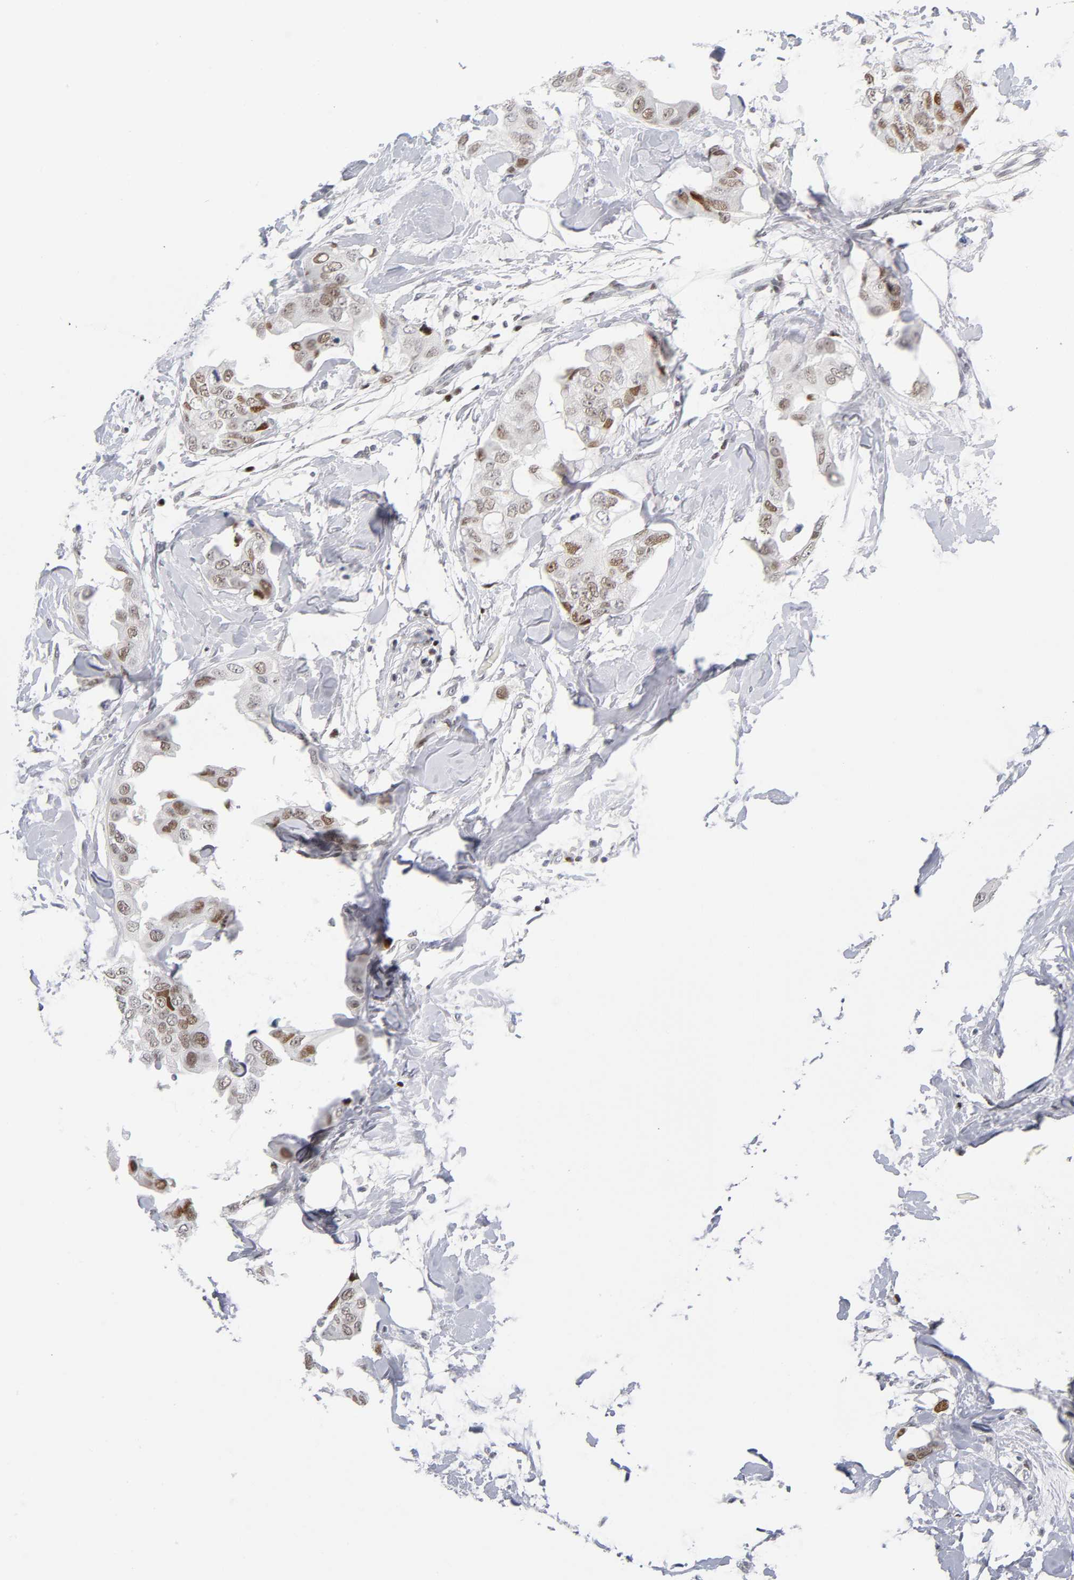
{"staining": {"intensity": "weak", "quantity": ">75%", "location": "nuclear"}, "tissue": "breast cancer", "cell_type": "Tumor cells", "image_type": "cancer", "snomed": [{"axis": "morphology", "description": "Duct carcinoma"}, {"axis": "topography", "description": "Breast"}], "caption": "Immunohistochemical staining of breast cancer shows weak nuclear protein positivity in approximately >75% of tumor cells. (brown staining indicates protein expression, while blue staining denotes nuclei).", "gene": "SP3", "patient": {"sex": "female", "age": 40}}